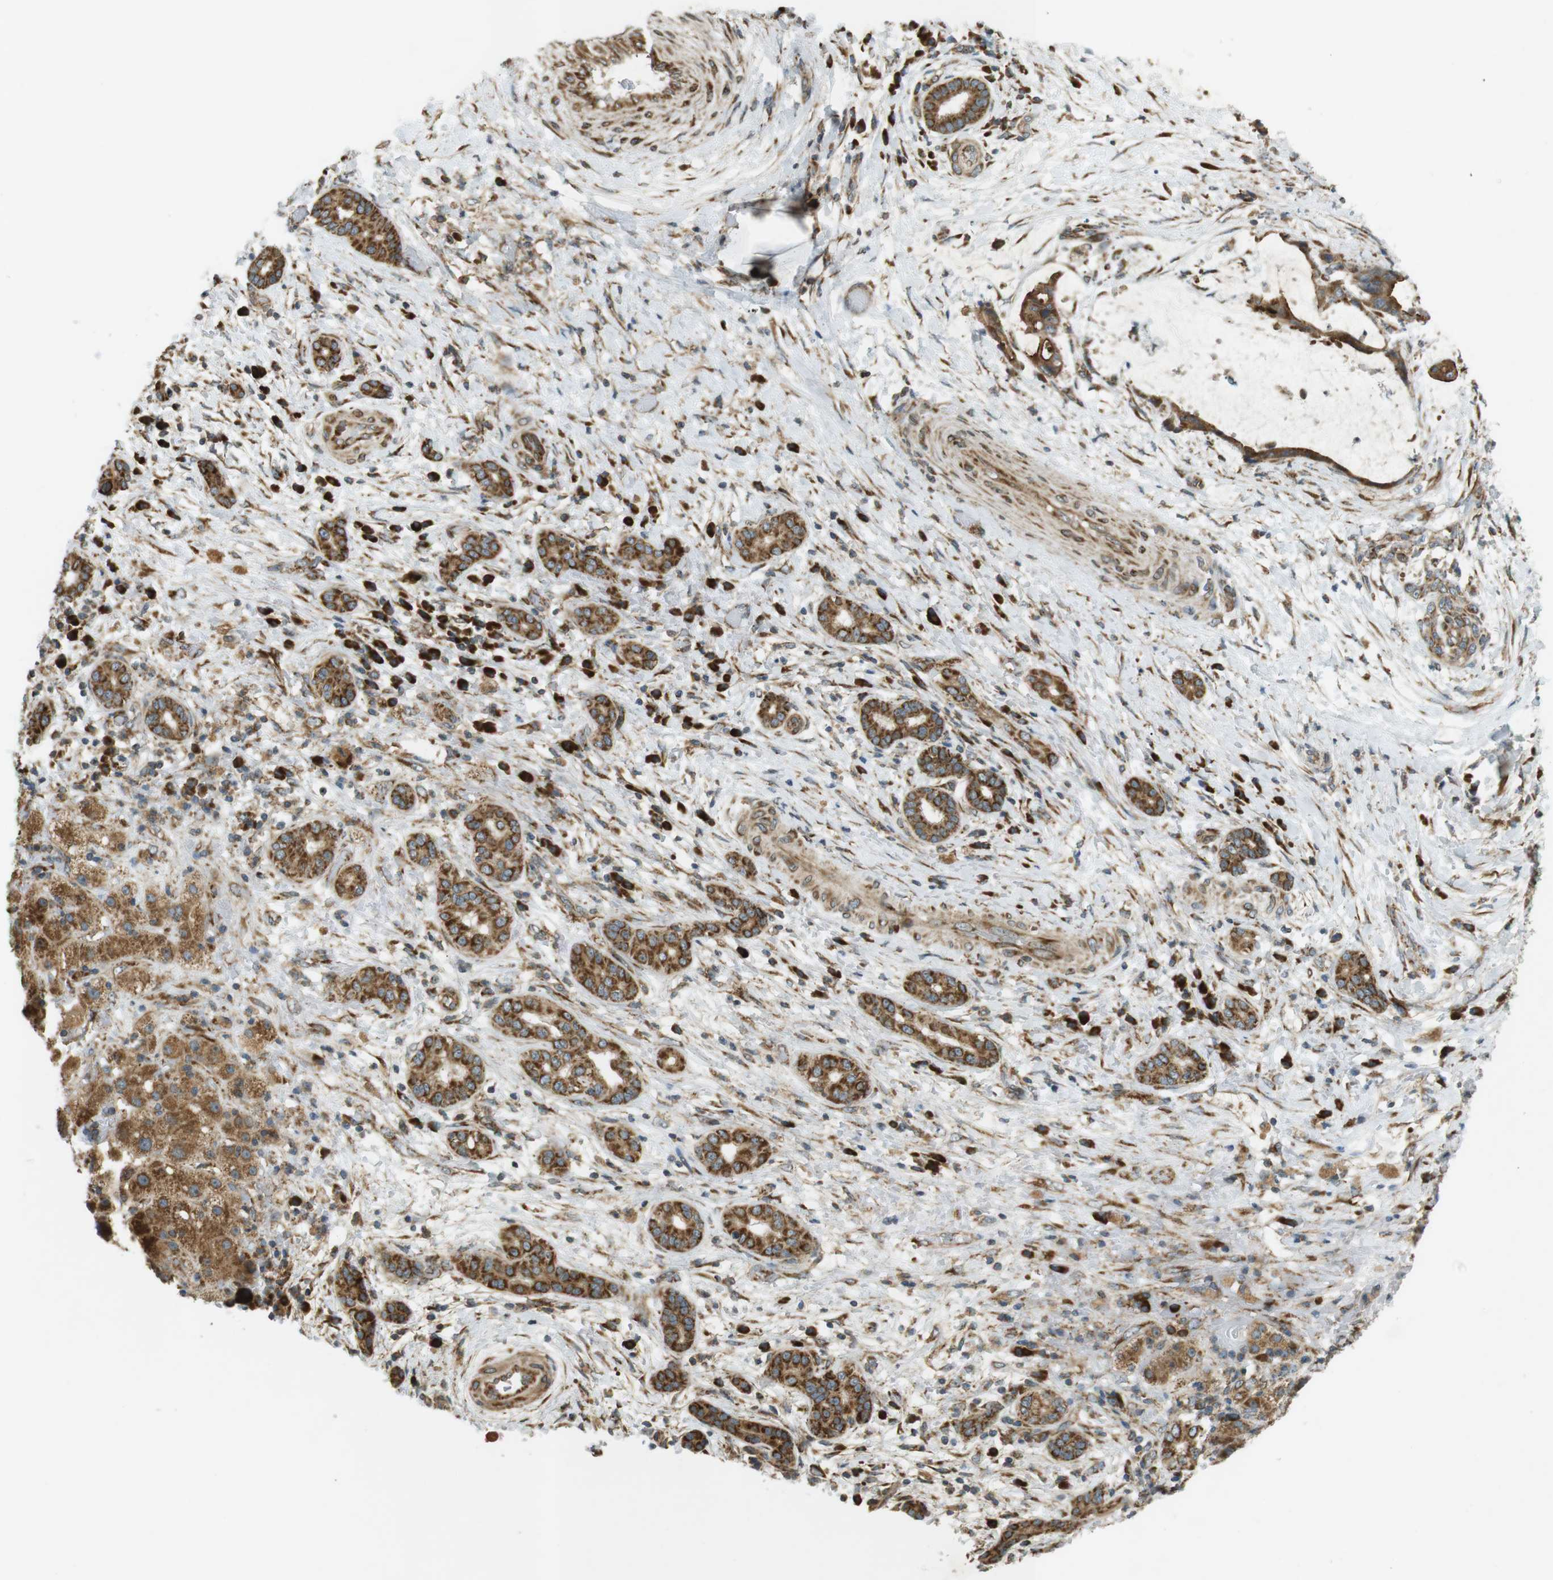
{"staining": {"intensity": "moderate", "quantity": ">75%", "location": "cytoplasmic/membranous"}, "tissue": "liver cancer", "cell_type": "Tumor cells", "image_type": "cancer", "snomed": [{"axis": "morphology", "description": "Cholangiocarcinoma"}, {"axis": "topography", "description": "Liver"}], "caption": "IHC photomicrograph of neoplastic tissue: human liver cancer stained using immunohistochemistry (IHC) exhibits medium levels of moderate protein expression localized specifically in the cytoplasmic/membranous of tumor cells, appearing as a cytoplasmic/membranous brown color.", "gene": "SLC41A1", "patient": {"sex": "male", "age": 50}}